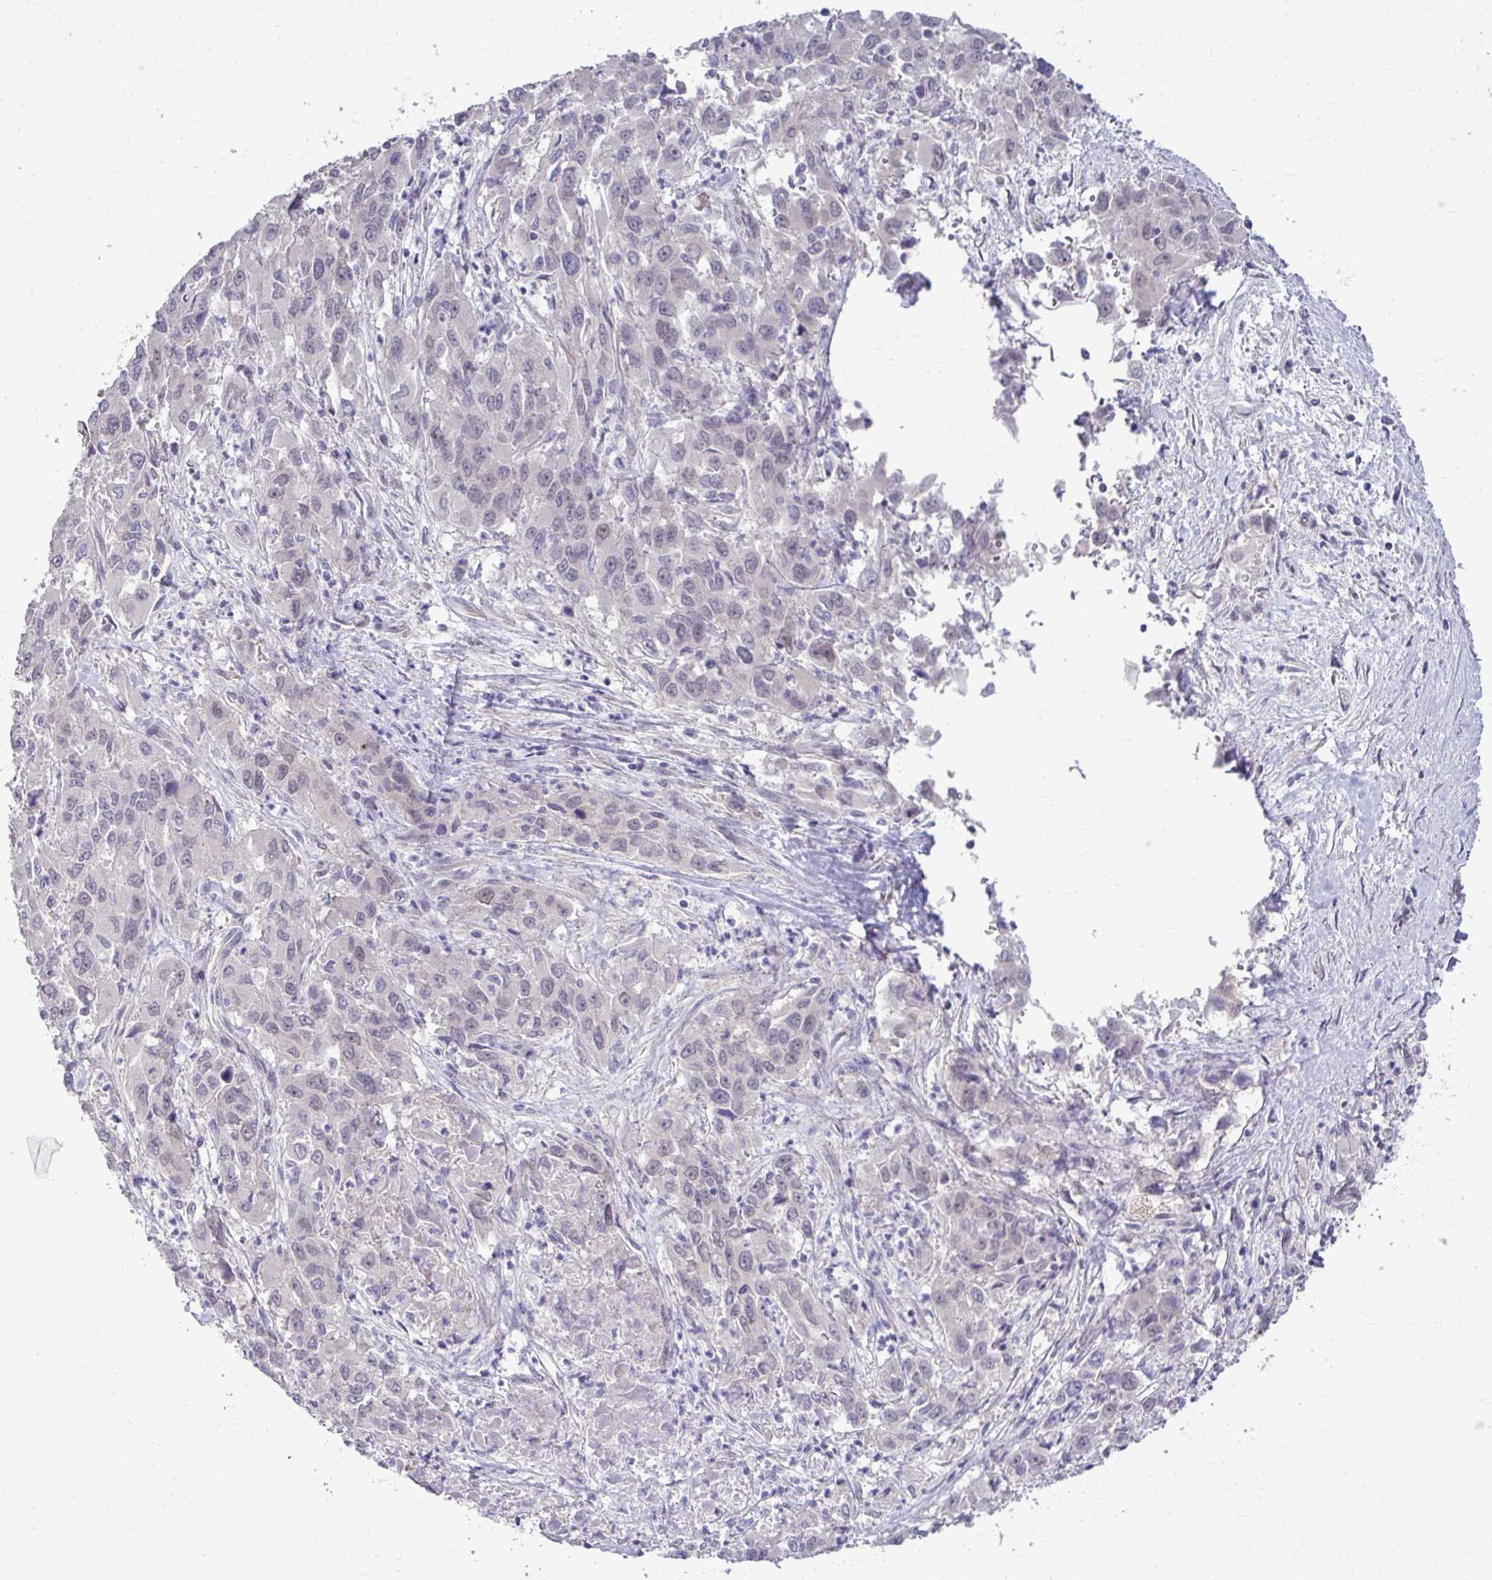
{"staining": {"intensity": "negative", "quantity": "none", "location": "none"}, "tissue": "liver cancer", "cell_type": "Tumor cells", "image_type": "cancer", "snomed": [{"axis": "morphology", "description": "Carcinoma, Hepatocellular, NOS"}, {"axis": "topography", "description": "Liver"}], "caption": "IHC of human liver hepatocellular carcinoma exhibits no expression in tumor cells.", "gene": "SLC30A3", "patient": {"sex": "male", "age": 63}}